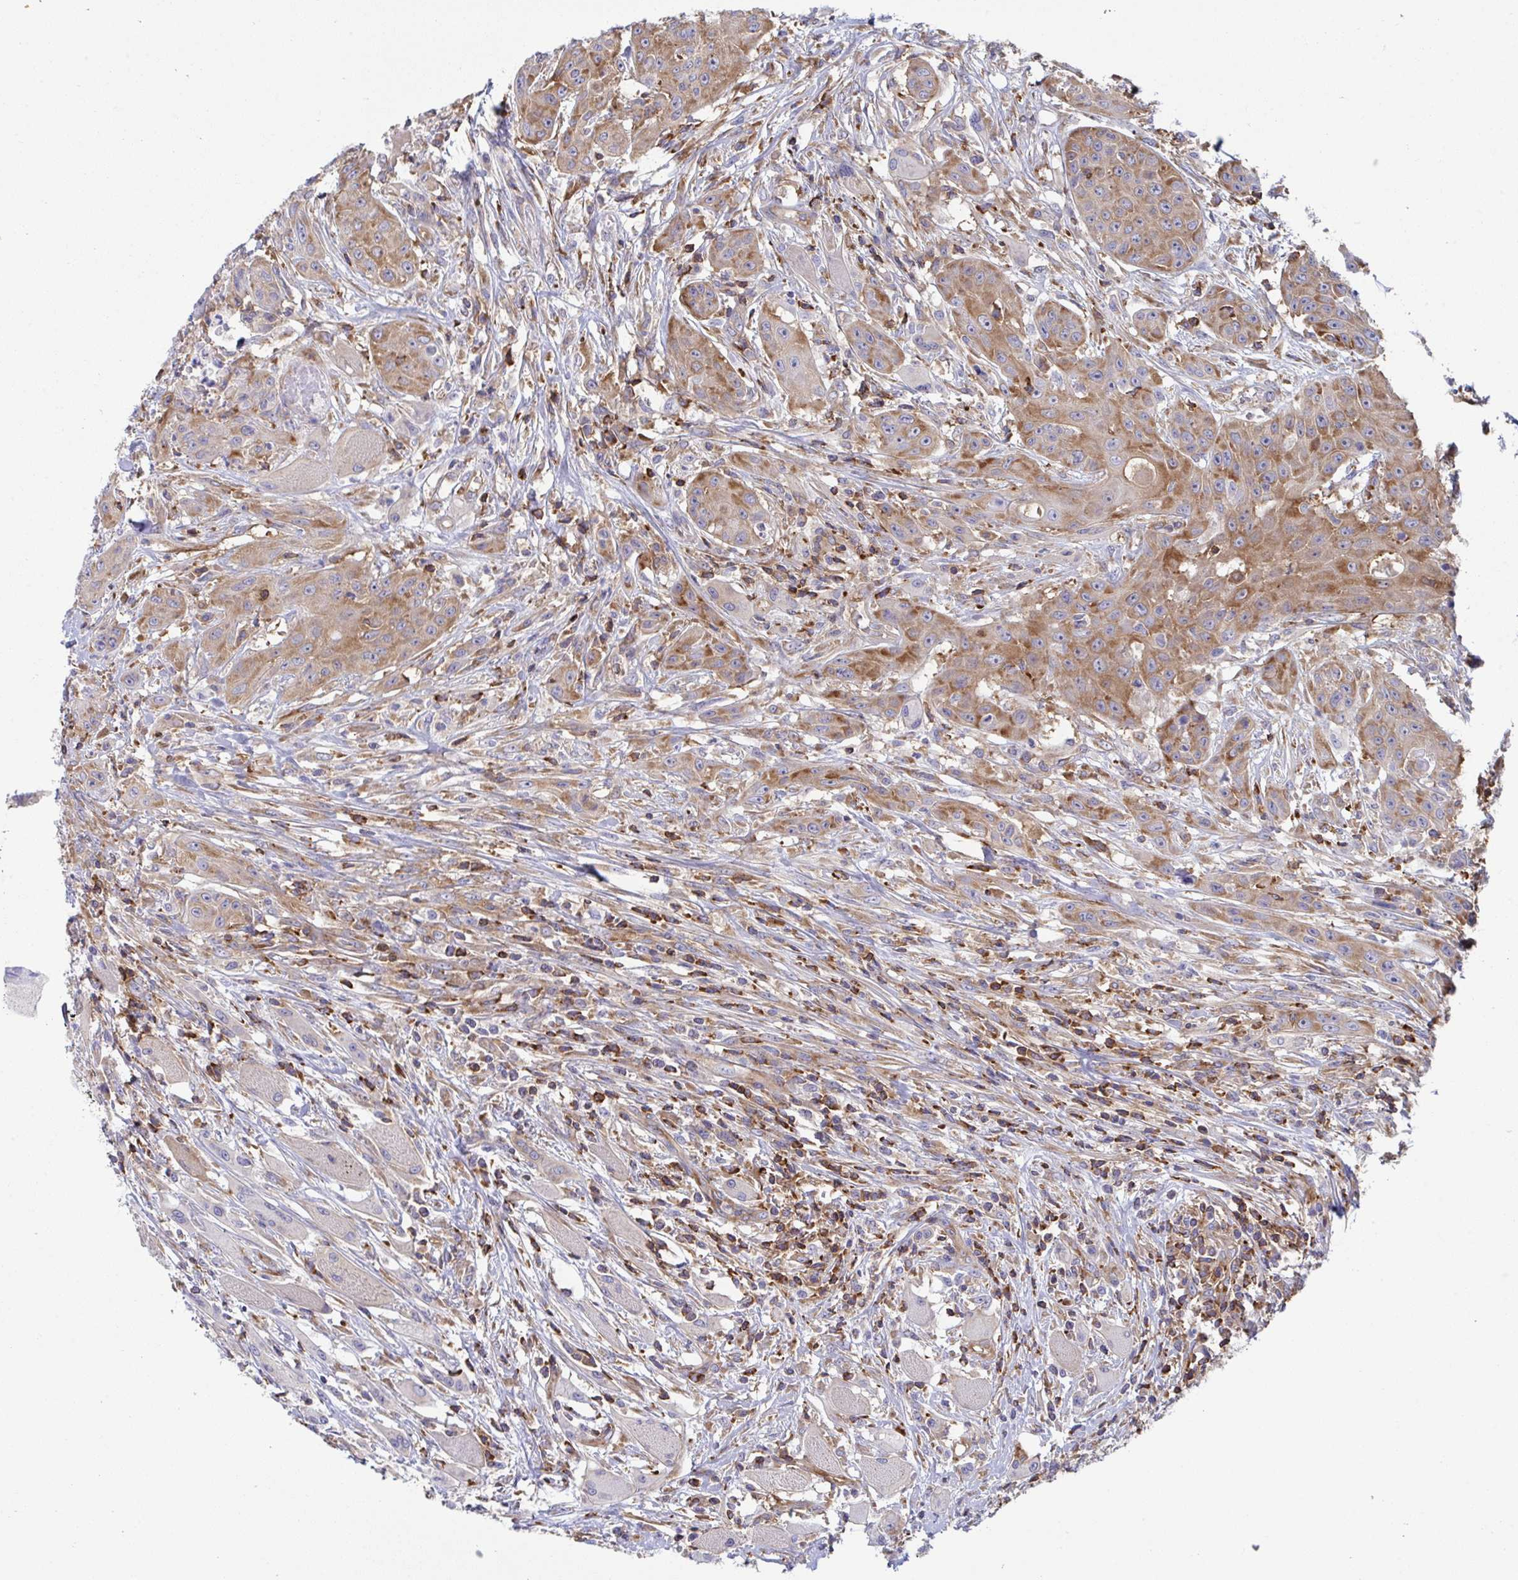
{"staining": {"intensity": "moderate", "quantity": "25%-75%", "location": "cytoplasmic/membranous"}, "tissue": "head and neck cancer", "cell_type": "Tumor cells", "image_type": "cancer", "snomed": [{"axis": "morphology", "description": "Squamous cell carcinoma, NOS"}, {"axis": "topography", "description": "Oral tissue"}, {"axis": "topography", "description": "Head-Neck"}, {"axis": "topography", "description": "Neck, NOS"}], "caption": "High-power microscopy captured an immunohistochemistry (IHC) histopathology image of head and neck cancer, revealing moderate cytoplasmic/membranous positivity in about 25%-75% of tumor cells. (Brightfield microscopy of DAB IHC at high magnification).", "gene": "WNK1", "patient": {"sex": "female", "age": 55}}